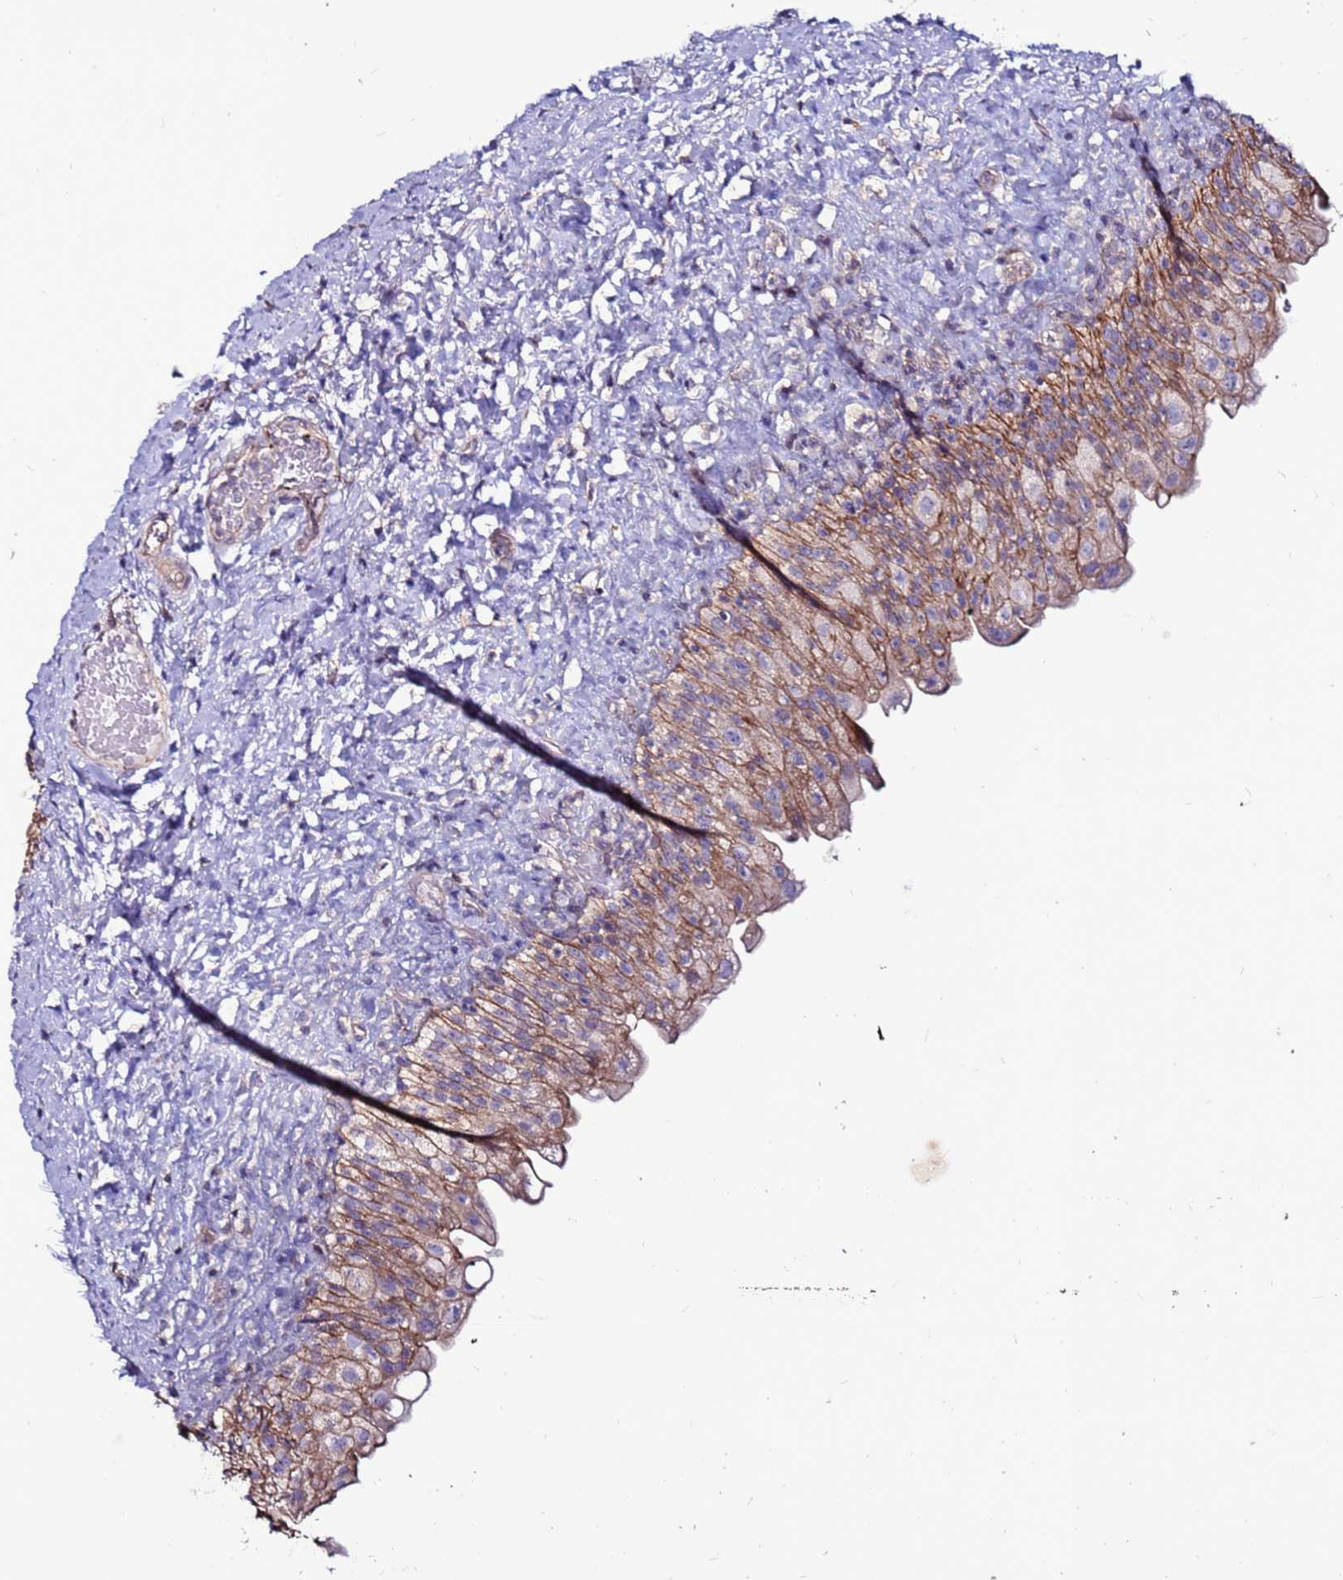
{"staining": {"intensity": "moderate", "quantity": ">75%", "location": "cytoplasmic/membranous"}, "tissue": "urinary bladder", "cell_type": "Urothelial cells", "image_type": "normal", "snomed": [{"axis": "morphology", "description": "Normal tissue, NOS"}, {"axis": "topography", "description": "Urinary bladder"}], "caption": "A photomicrograph of human urinary bladder stained for a protein exhibits moderate cytoplasmic/membranous brown staining in urothelial cells.", "gene": "NRN1L", "patient": {"sex": "female", "age": 27}}